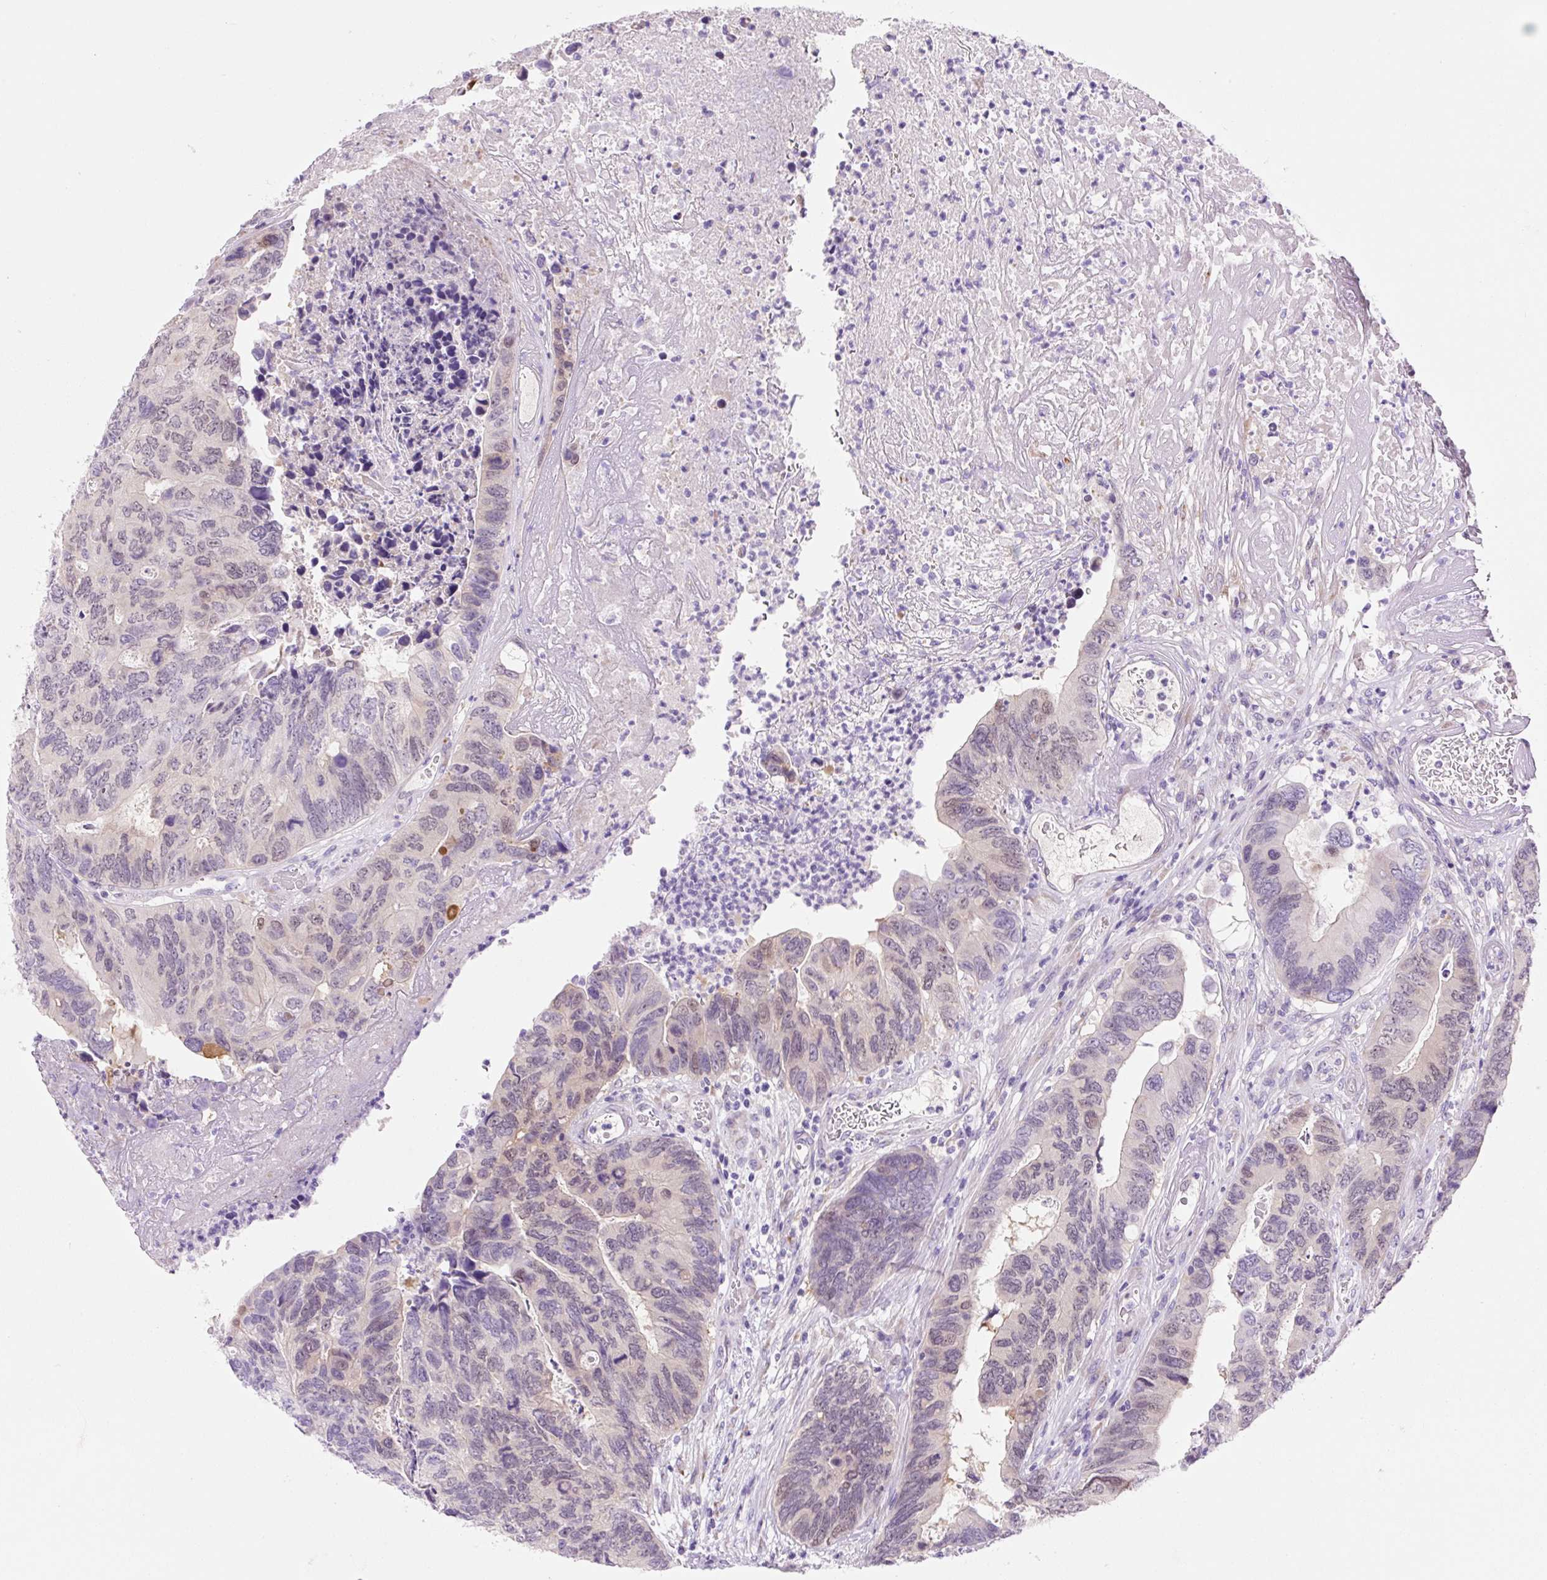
{"staining": {"intensity": "weak", "quantity": "<25%", "location": "nuclear"}, "tissue": "colorectal cancer", "cell_type": "Tumor cells", "image_type": "cancer", "snomed": [{"axis": "morphology", "description": "Adenocarcinoma, NOS"}, {"axis": "topography", "description": "Colon"}], "caption": "There is no significant positivity in tumor cells of colorectal adenocarcinoma.", "gene": "ZNF121", "patient": {"sex": "female", "age": 67}}